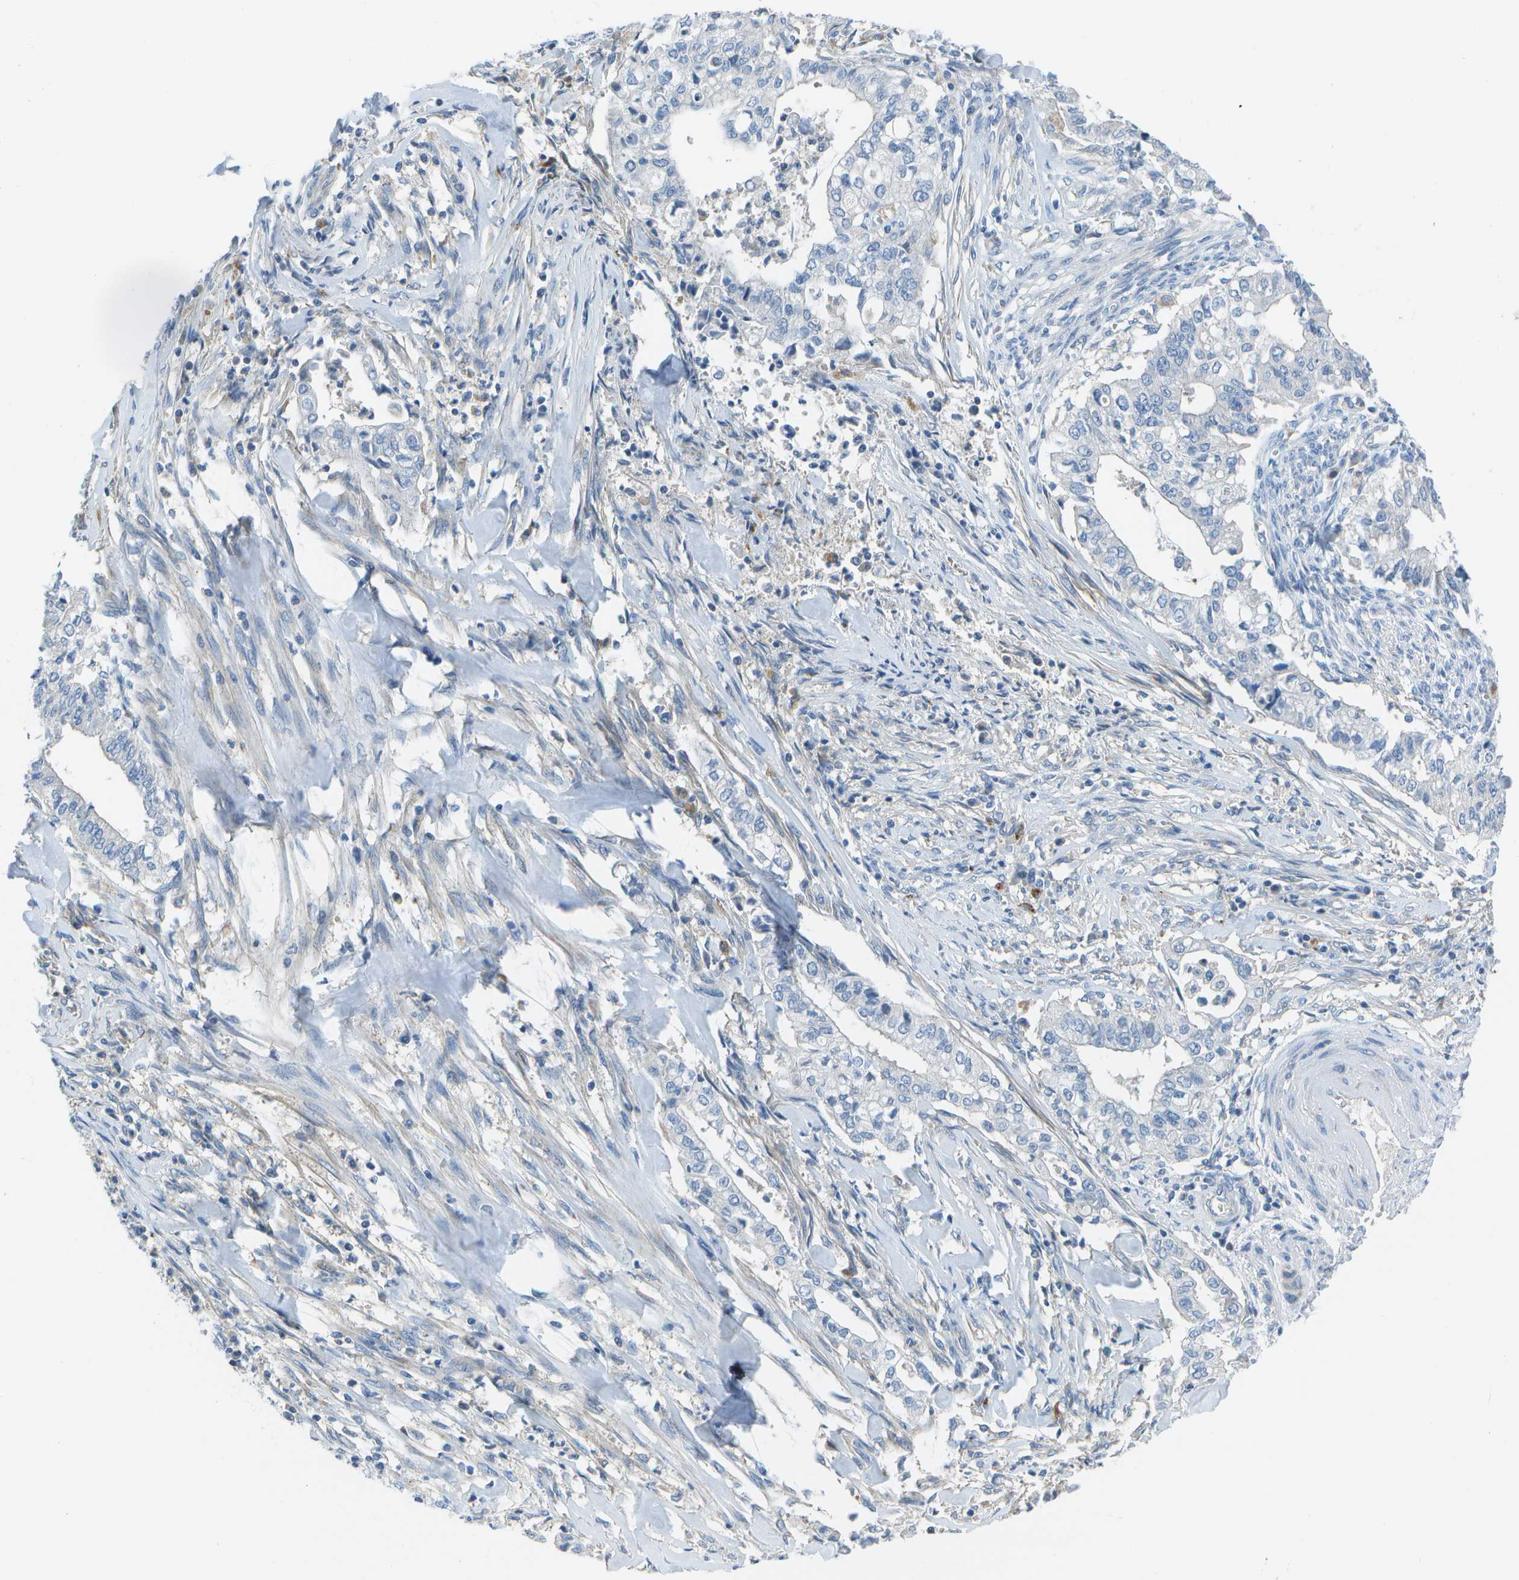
{"staining": {"intensity": "negative", "quantity": "none", "location": "none"}, "tissue": "cervical cancer", "cell_type": "Tumor cells", "image_type": "cancer", "snomed": [{"axis": "morphology", "description": "Adenocarcinoma, NOS"}, {"axis": "topography", "description": "Cervix"}], "caption": "Immunohistochemical staining of human cervical adenocarcinoma shows no significant positivity in tumor cells. (DAB (3,3'-diaminobenzidine) immunohistochemistry (IHC) with hematoxylin counter stain).", "gene": "DCT", "patient": {"sex": "female", "age": 44}}